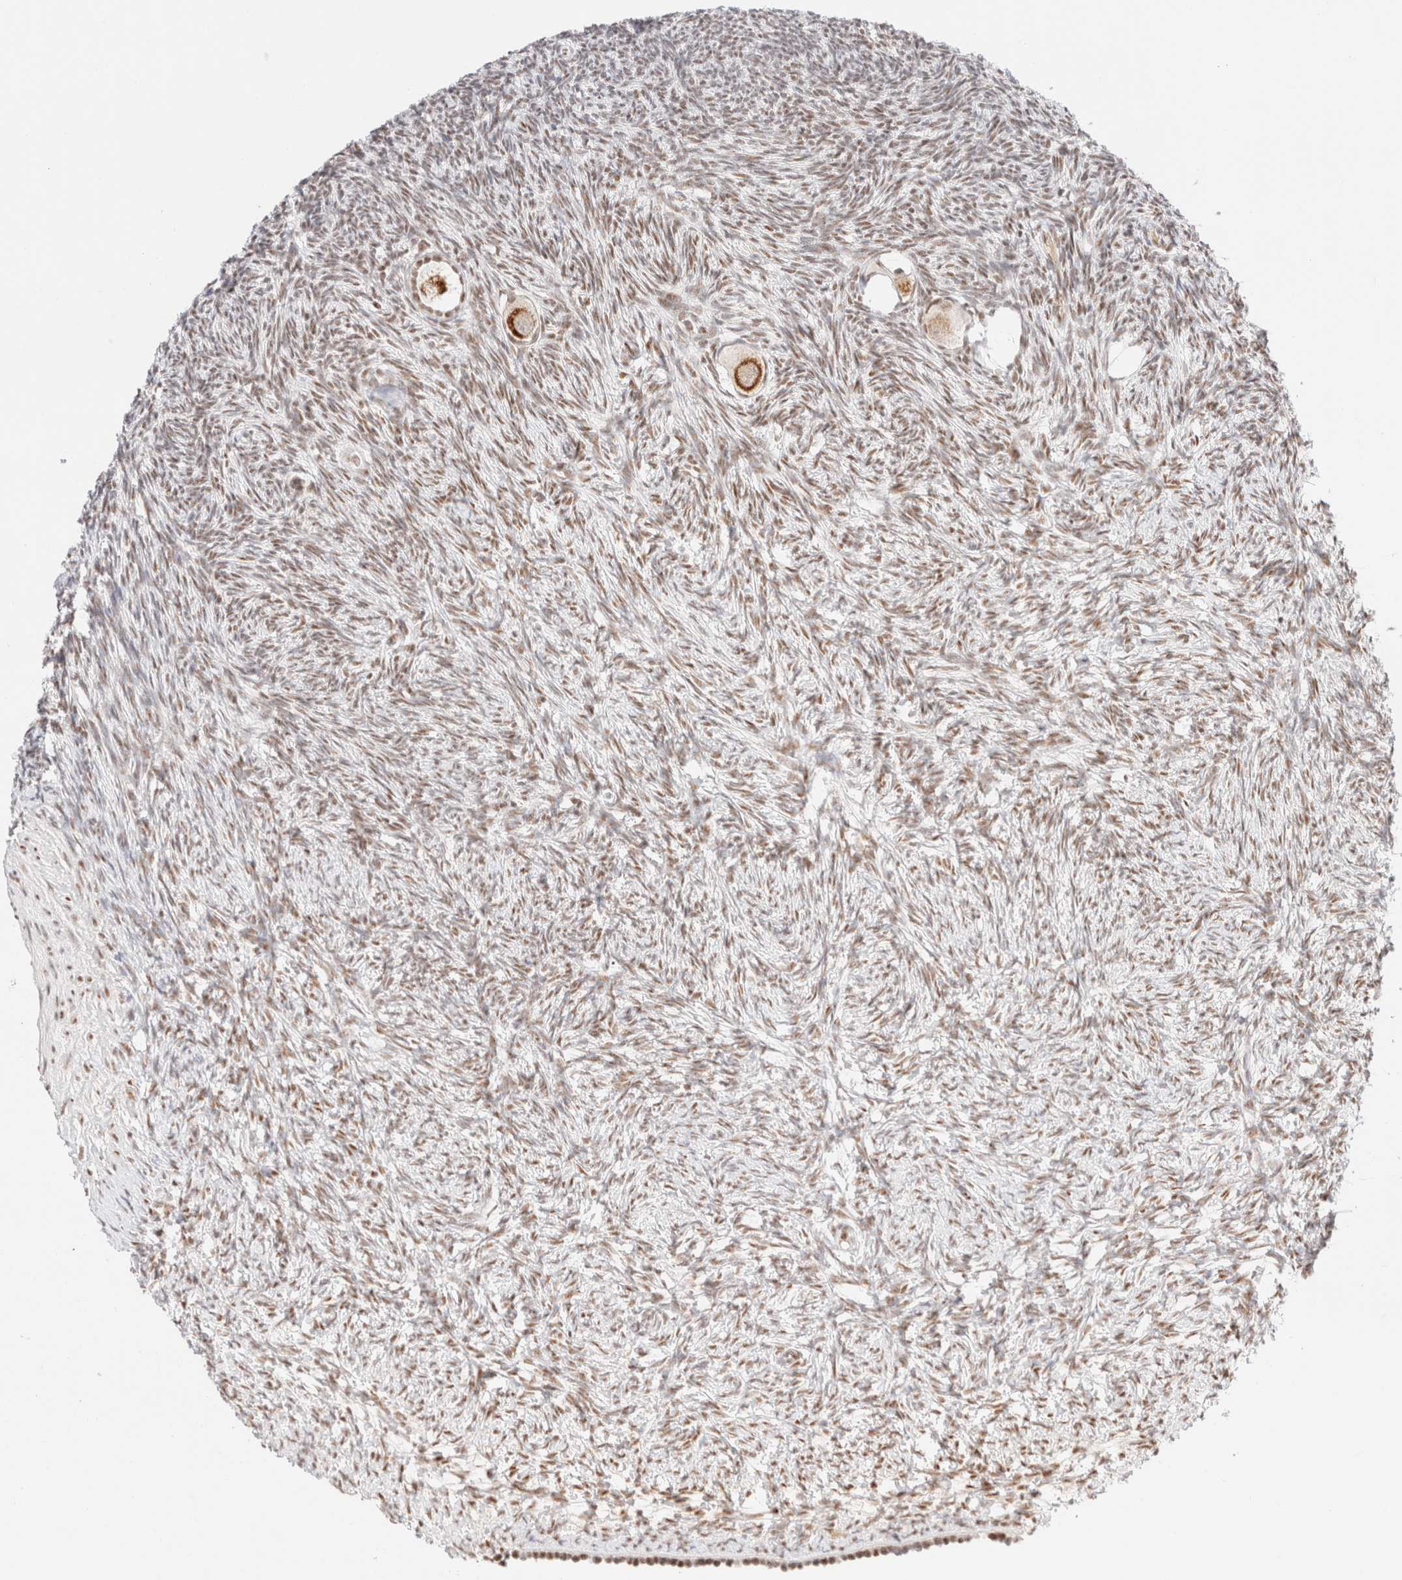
{"staining": {"intensity": "strong", "quantity": ">75%", "location": "cytoplasmic/membranous"}, "tissue": "ovary", "cell_type": "Follicle cells", "image_type": "normal", "snomed": [{"axis": "morphology", "description": "Normal tissue, NOS"}, {"axis": "topography", "description": "Ovary"}], "caption": "A brown stain labels strong cytoplasmic/membranous staining of a protein in follicle cells of benign ovary. Immunohistochemistry stains the protein of interest in brown and the nuclei are stained blue.", "gene": "CIC", "patient": {"sex": "female", "age": 34}}